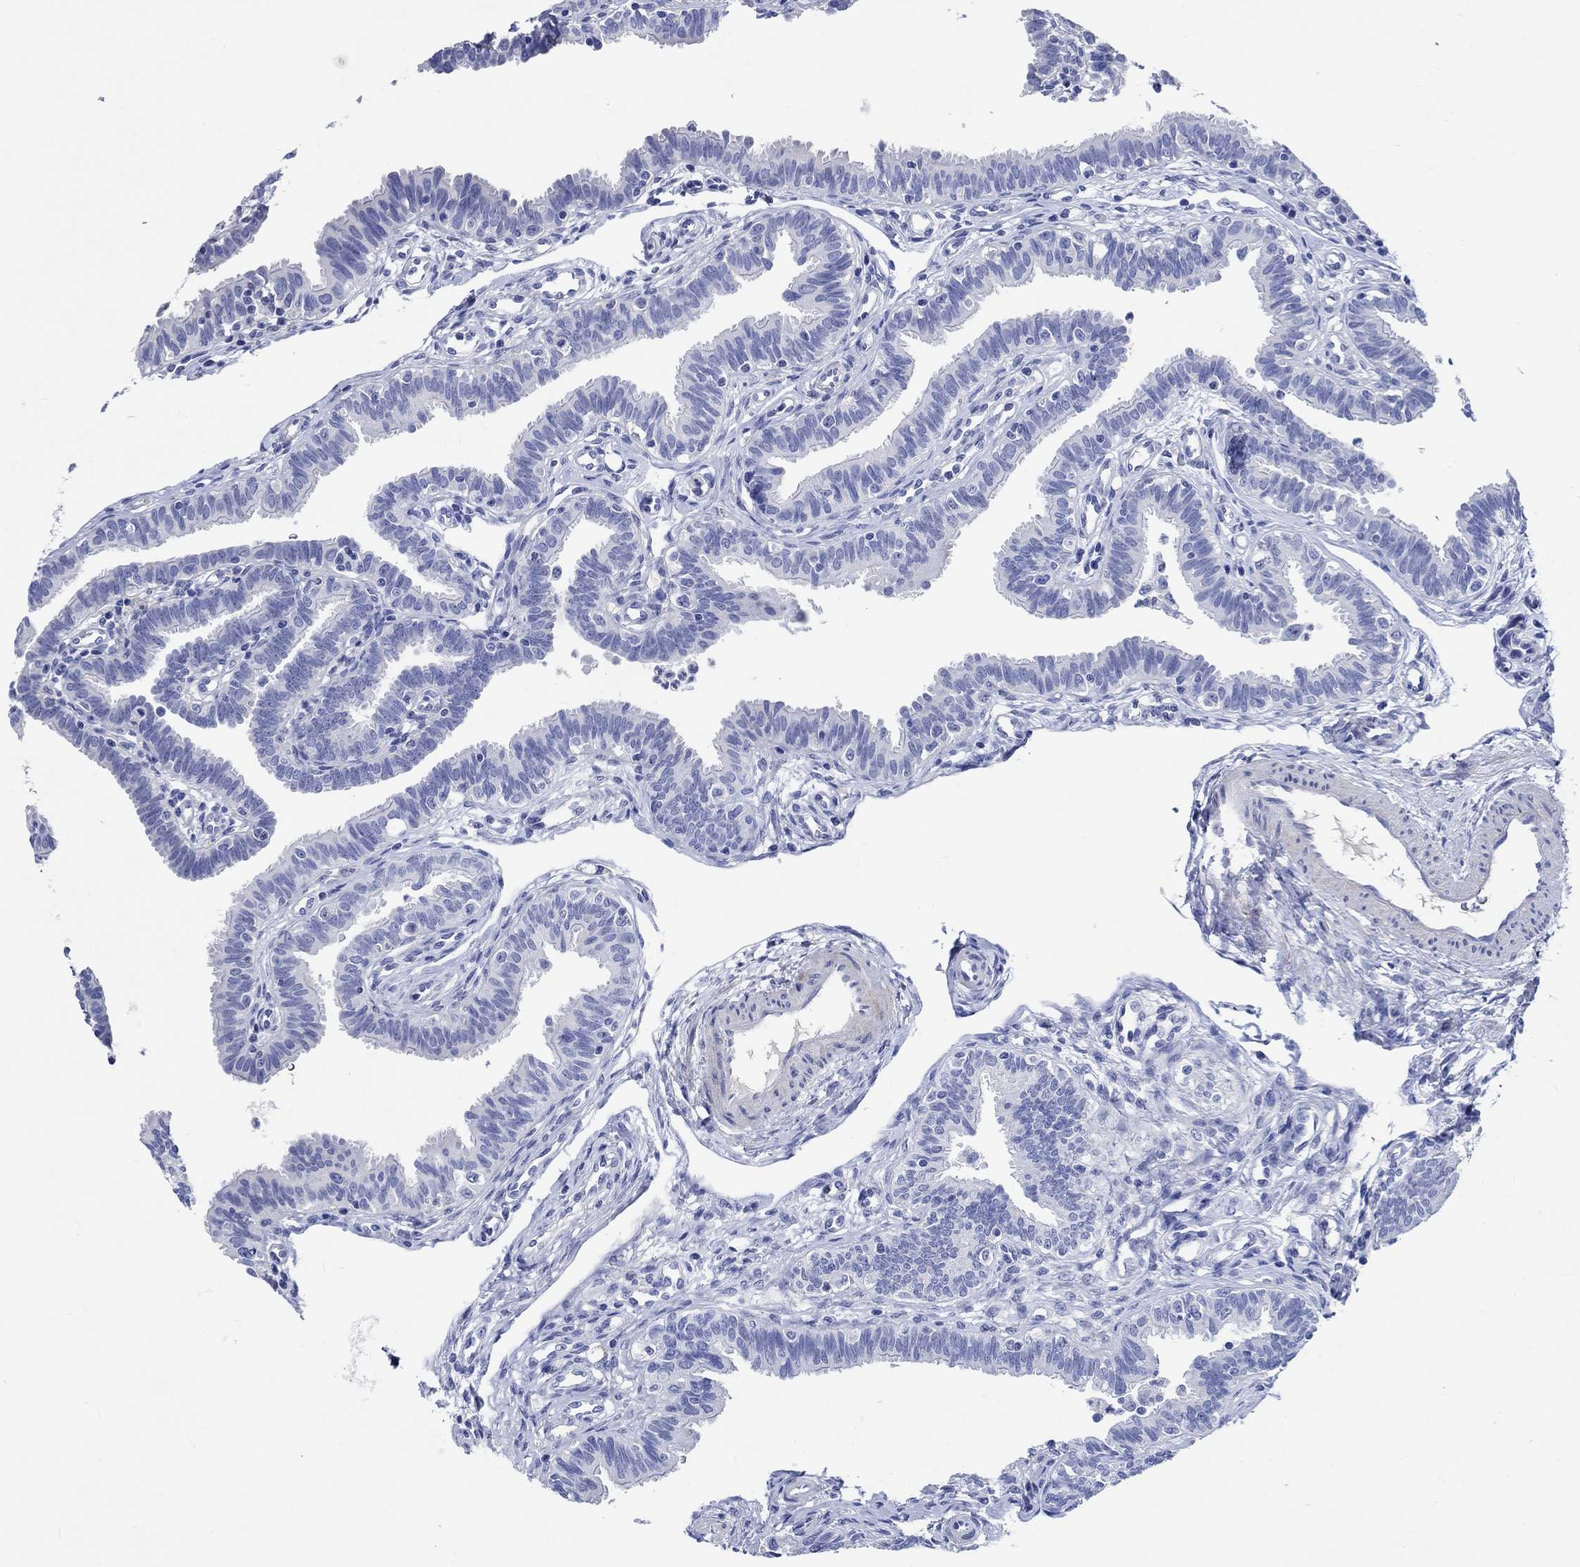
{"staining": {"intensity": "negative", "quantity": "none", "location": "none"}, "tissue": "fallopian tube", "cell_type": "Glandular cells", "image_type": "normal", "snomed": [{"axis": "morphology", "description": "Normal tissue, NOS"}, {"axis": "topography", "description": "Fallopian tube"}], "caption": "The histopathology image exhibits no staining of glandular cells in benign fallopian tube. (DAB immunohistochemistry (IHC), high magnification).", "gene": "SHISA4", "patient": {"sex": "female", "age": 36}}